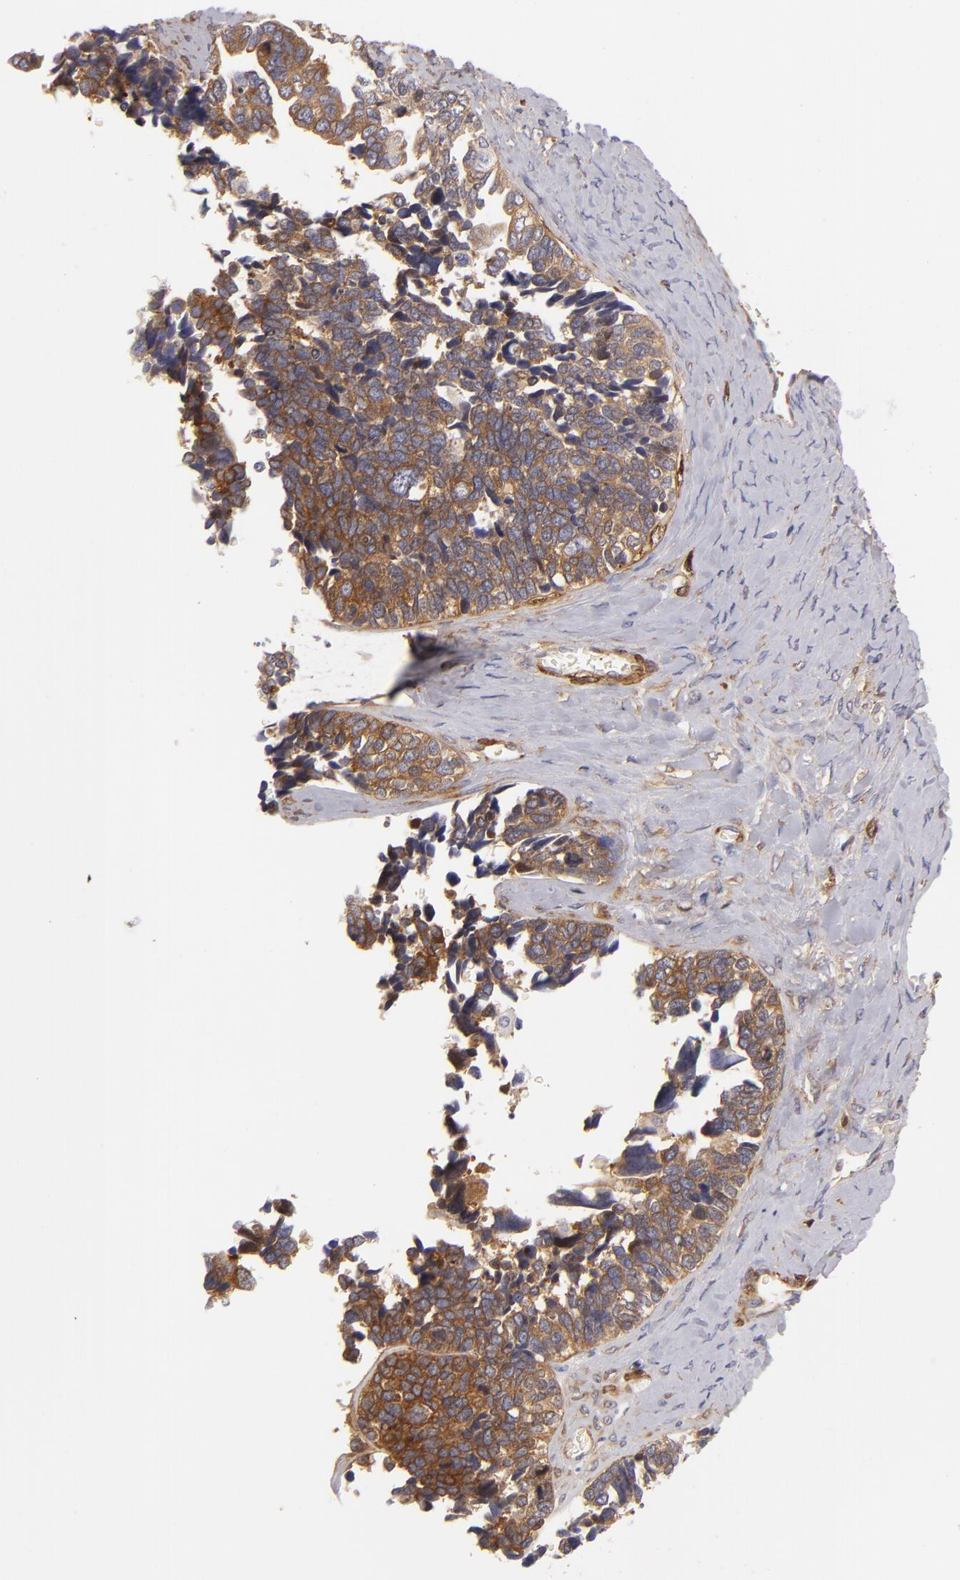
{"staining": {"intensity": "moderate", "quantity": "25%-75%", "location": "cytoplasmic/membranous"}, "tissue": "ovarian cancer", "cell_type": "Tumor cells", "image_type": "cancer", "snomed": [{"axis": "morphology", "description": "Cystadenocarcinoma, serous, NOS"}, {"axis": "topography", "description": "Ovary"}], "caption": "Ovarian serous cystadenocarcinoma was stained to show a protein in brown. There is medium levels of moderate cytoplasmic/membranous positivity in about 25%-75% of tumor cells. The protein of interest is stained brown, and the nuclei are stained in blue (DAB IHC with brightfield microscopy, high magnification).", "gene": "VCL", "patient": {"sex": "female", "age": 77}}